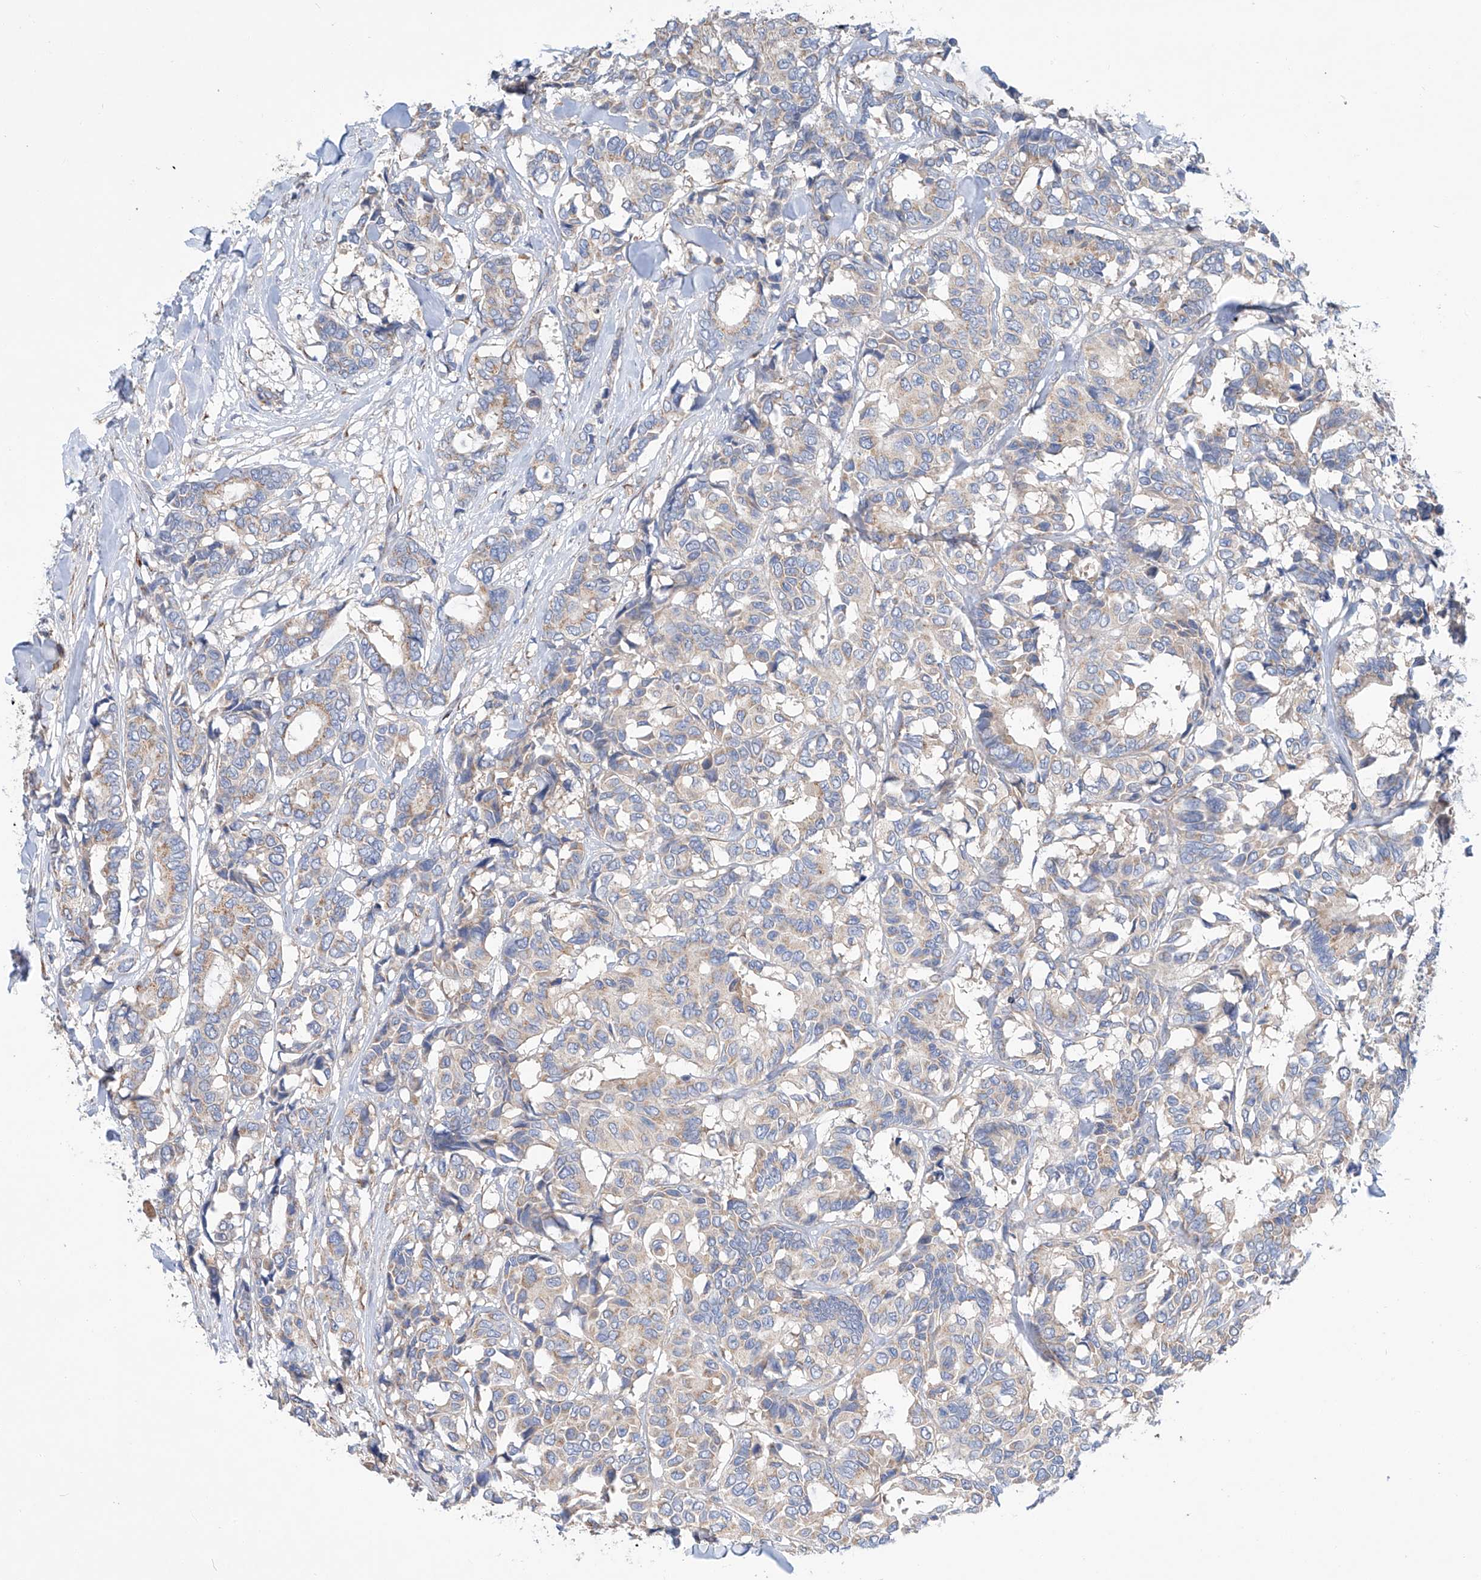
{"staining": {"intensity": "weak", "quantity": "25%-75%", "location": "cytoplasmic/membranous"}, "tissue": "breast cancer", "cell_type": "Tumor cells", "image_type": "cancer", "snomed": [{"axis": "morphology", "description": "Duct carcinoma"}, {"axis": "topography", "description": "Breast"}], "caption": "Breast cancer tissue shows weak cytoplasmic/membranous staining in approximately 25%-75% of tumor cells, visualized by immunohistochemistry.", "gene": "SLC22A7", "patient": {"sex": "female", "age": 87}}